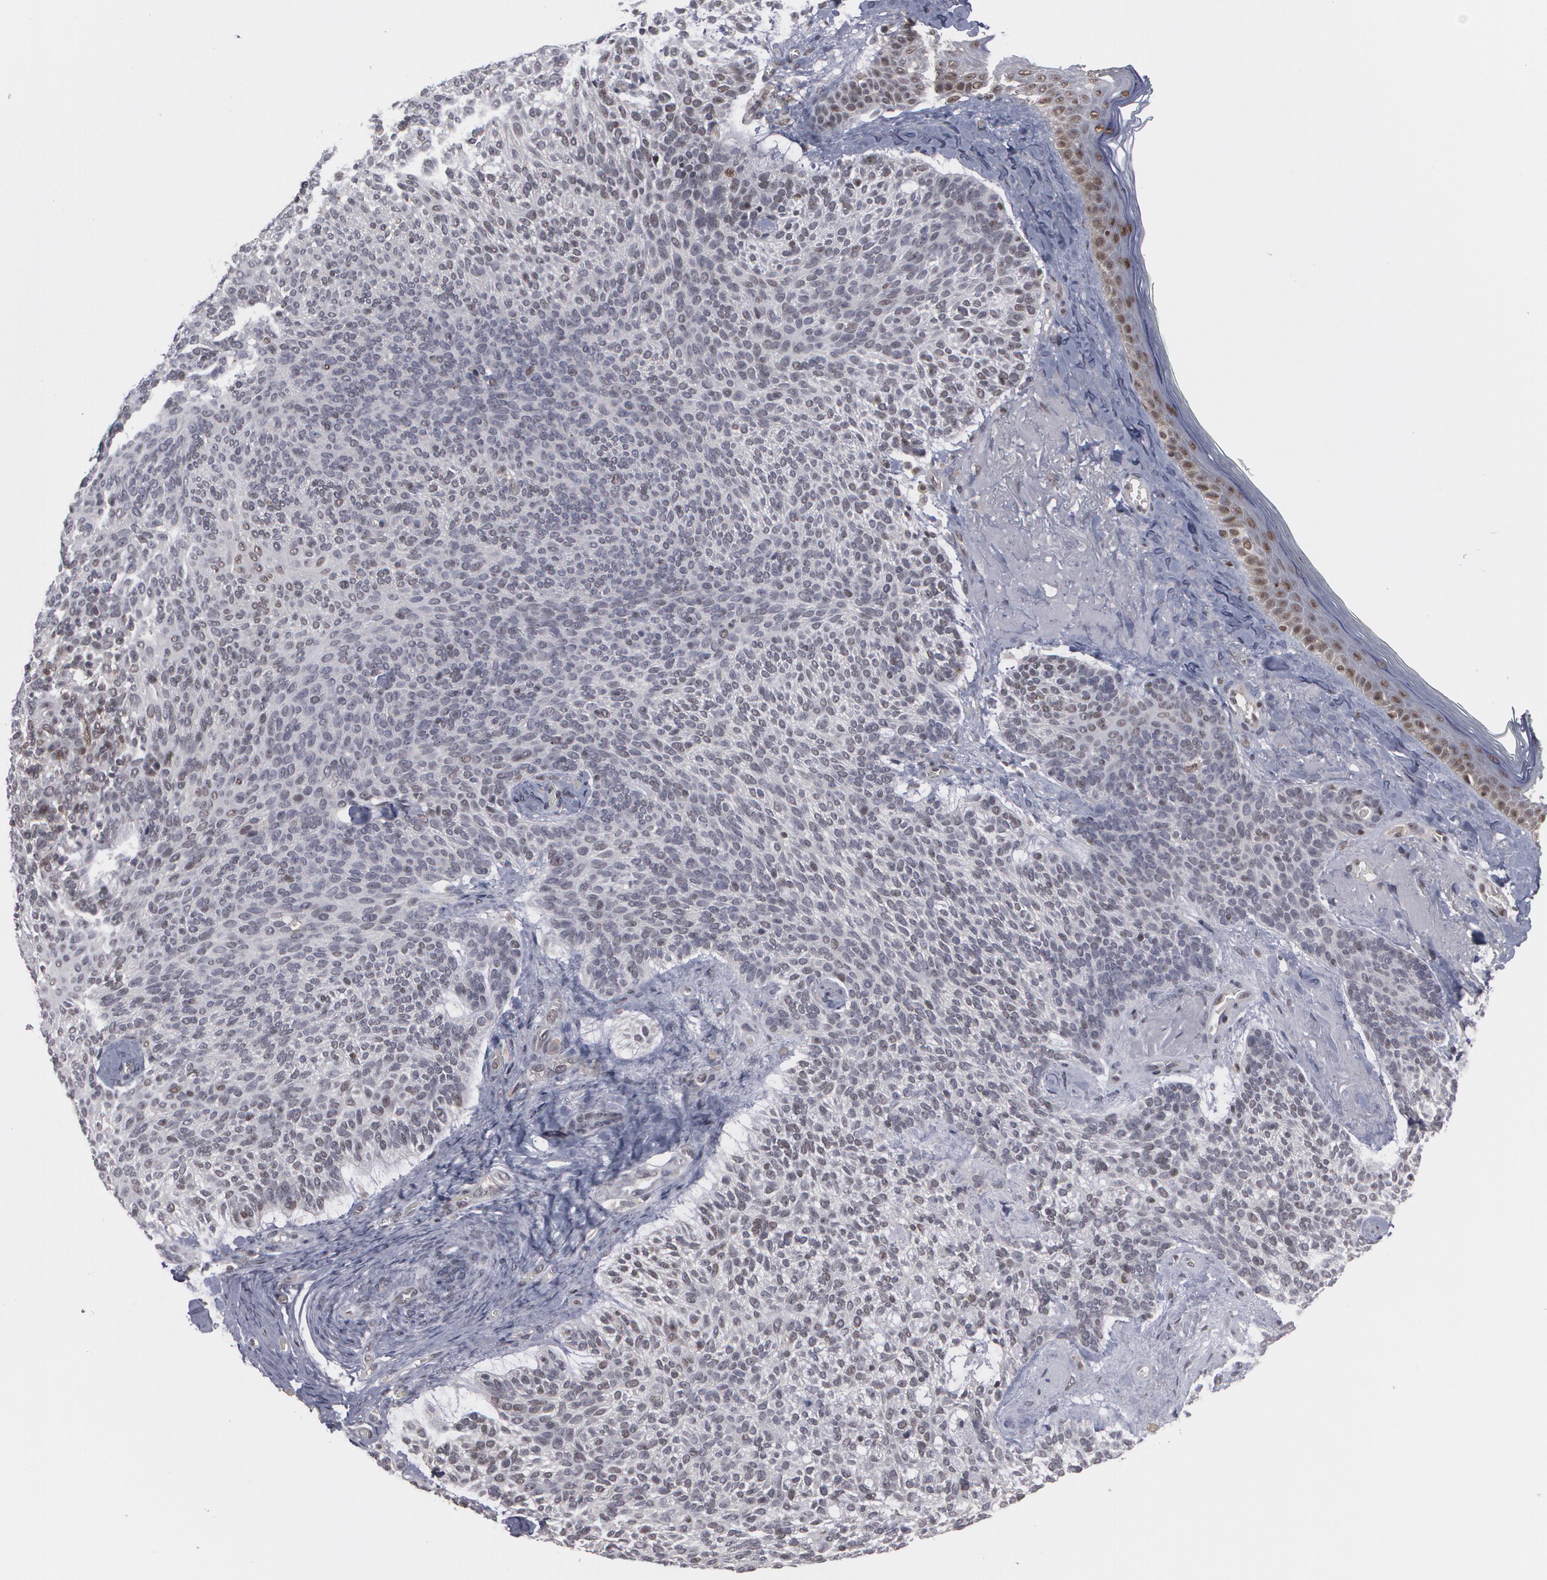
{"staining": {"intensity": "weak", "quantity": ">75%", "location": "nuclear"}, "tissue": "skin cancer", "cell_type": "Tumor cells", "image_type": "cancer", "snomed": [{"axis": "morphology", "description": "Normal tissue, NOS"}, {"axis": "morphology", "description": "Basal cell carcinoma"}, {"axis": "topography", "description": "Skin"}], "caption": "Basal cell carcinoma (skin) tissue demonstrates weak nuclear staining in approximately >75% of tumor cells, visualized by immunohistochemistry.", "gene": "INTS6", "patient": {"sex": "female", "age": 70}}